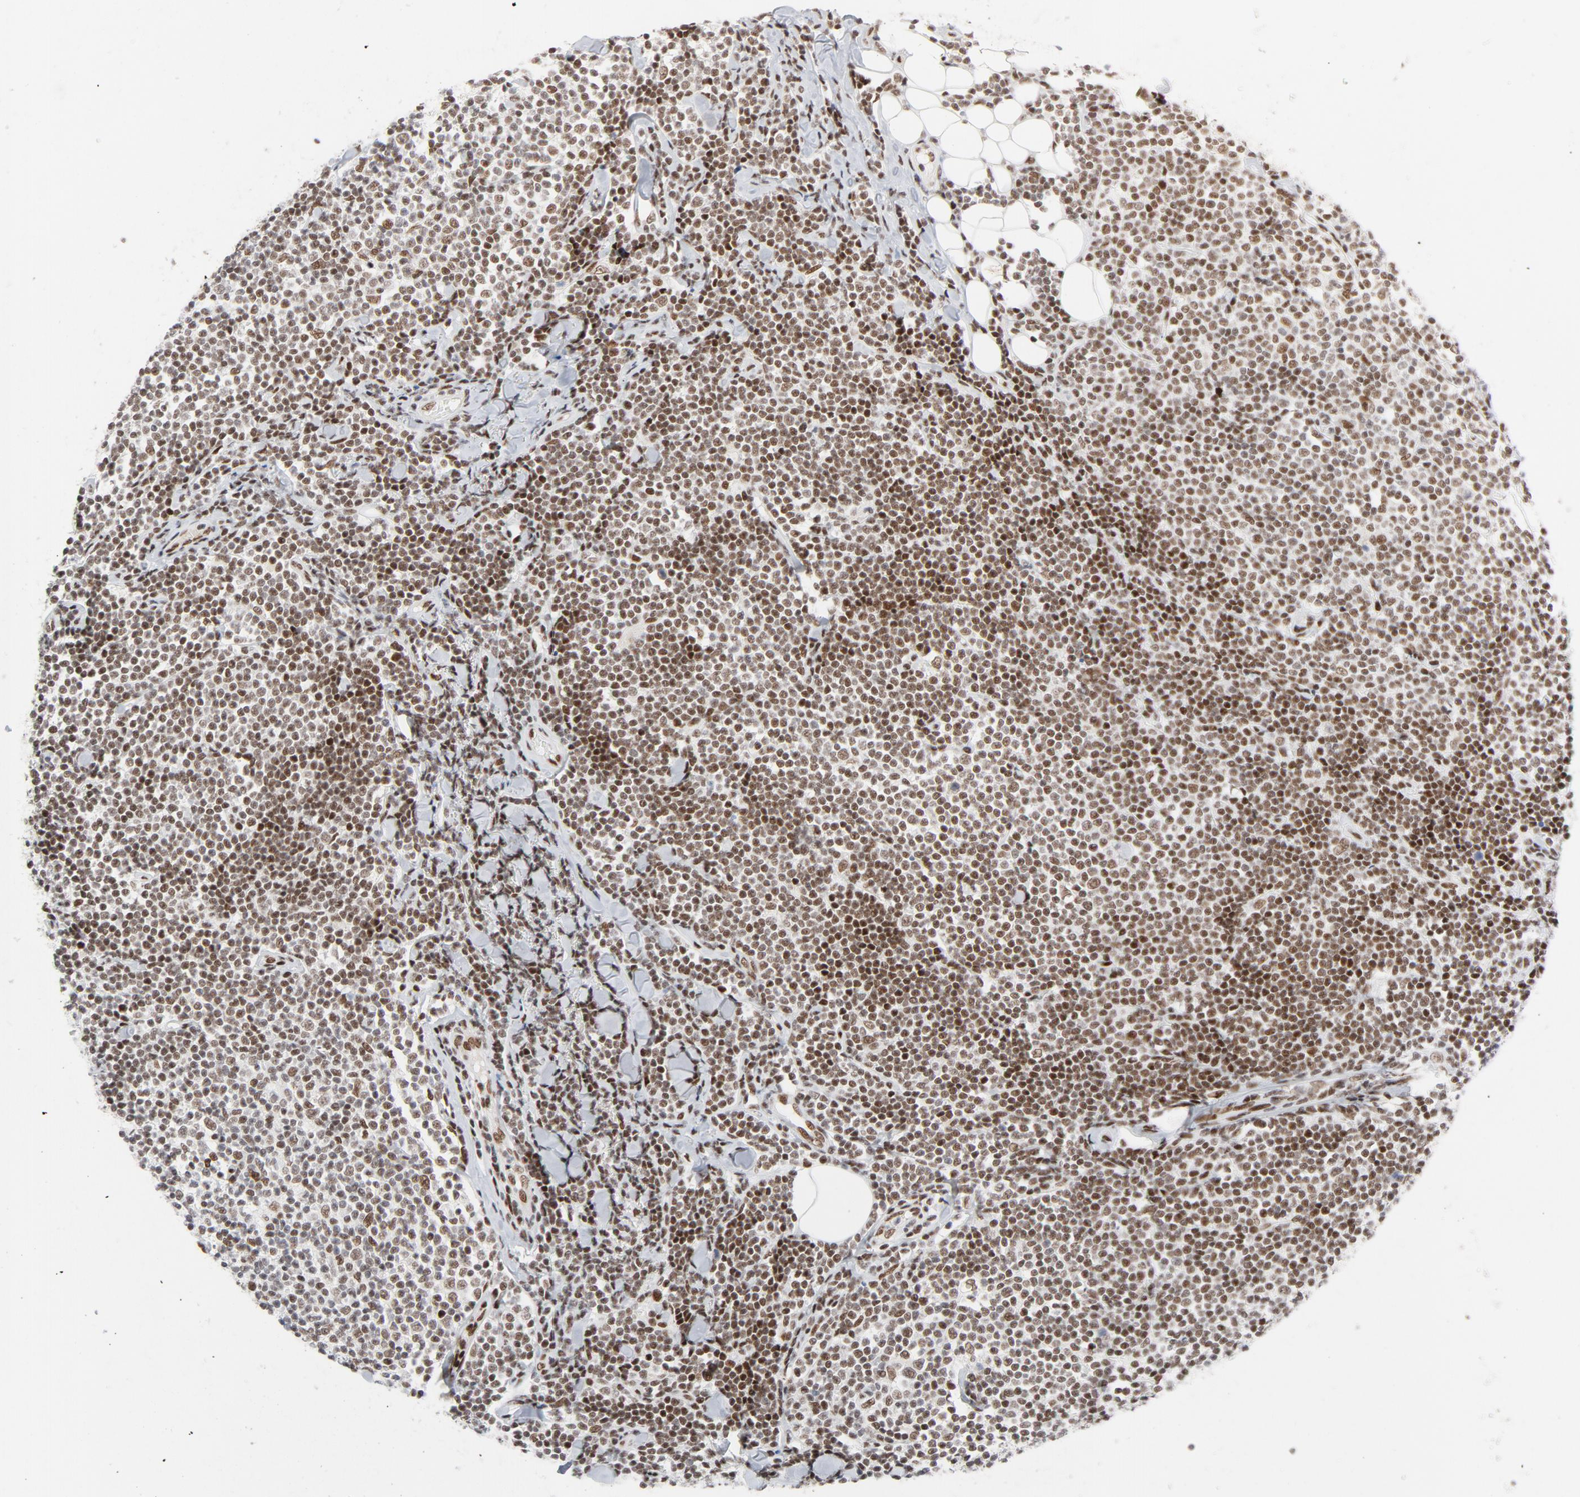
{"staining": {"intensity": "moderate", "quantity": ">75%", "location": "nuclear"}, "tissue": "lymphoma", "cell_type": "Tumor cells", "image_type": "cancer", "snomed": [{"axis": "morphology", "description": "Malignant lymphoma, non-Hodgkin's type, Low grade"}, {"axis": "topography", "description": "Soft tissue"}], "caption": "Brown immunohistochemical staining in lymphoma exhibits moderate nuclear expression in approximately >75% of tumor cells. (DAB IHC, brown staining for protein, blue staining for nuclei).", "gene": "HSF1", "patient": {"sex": "male", "age": 92}}